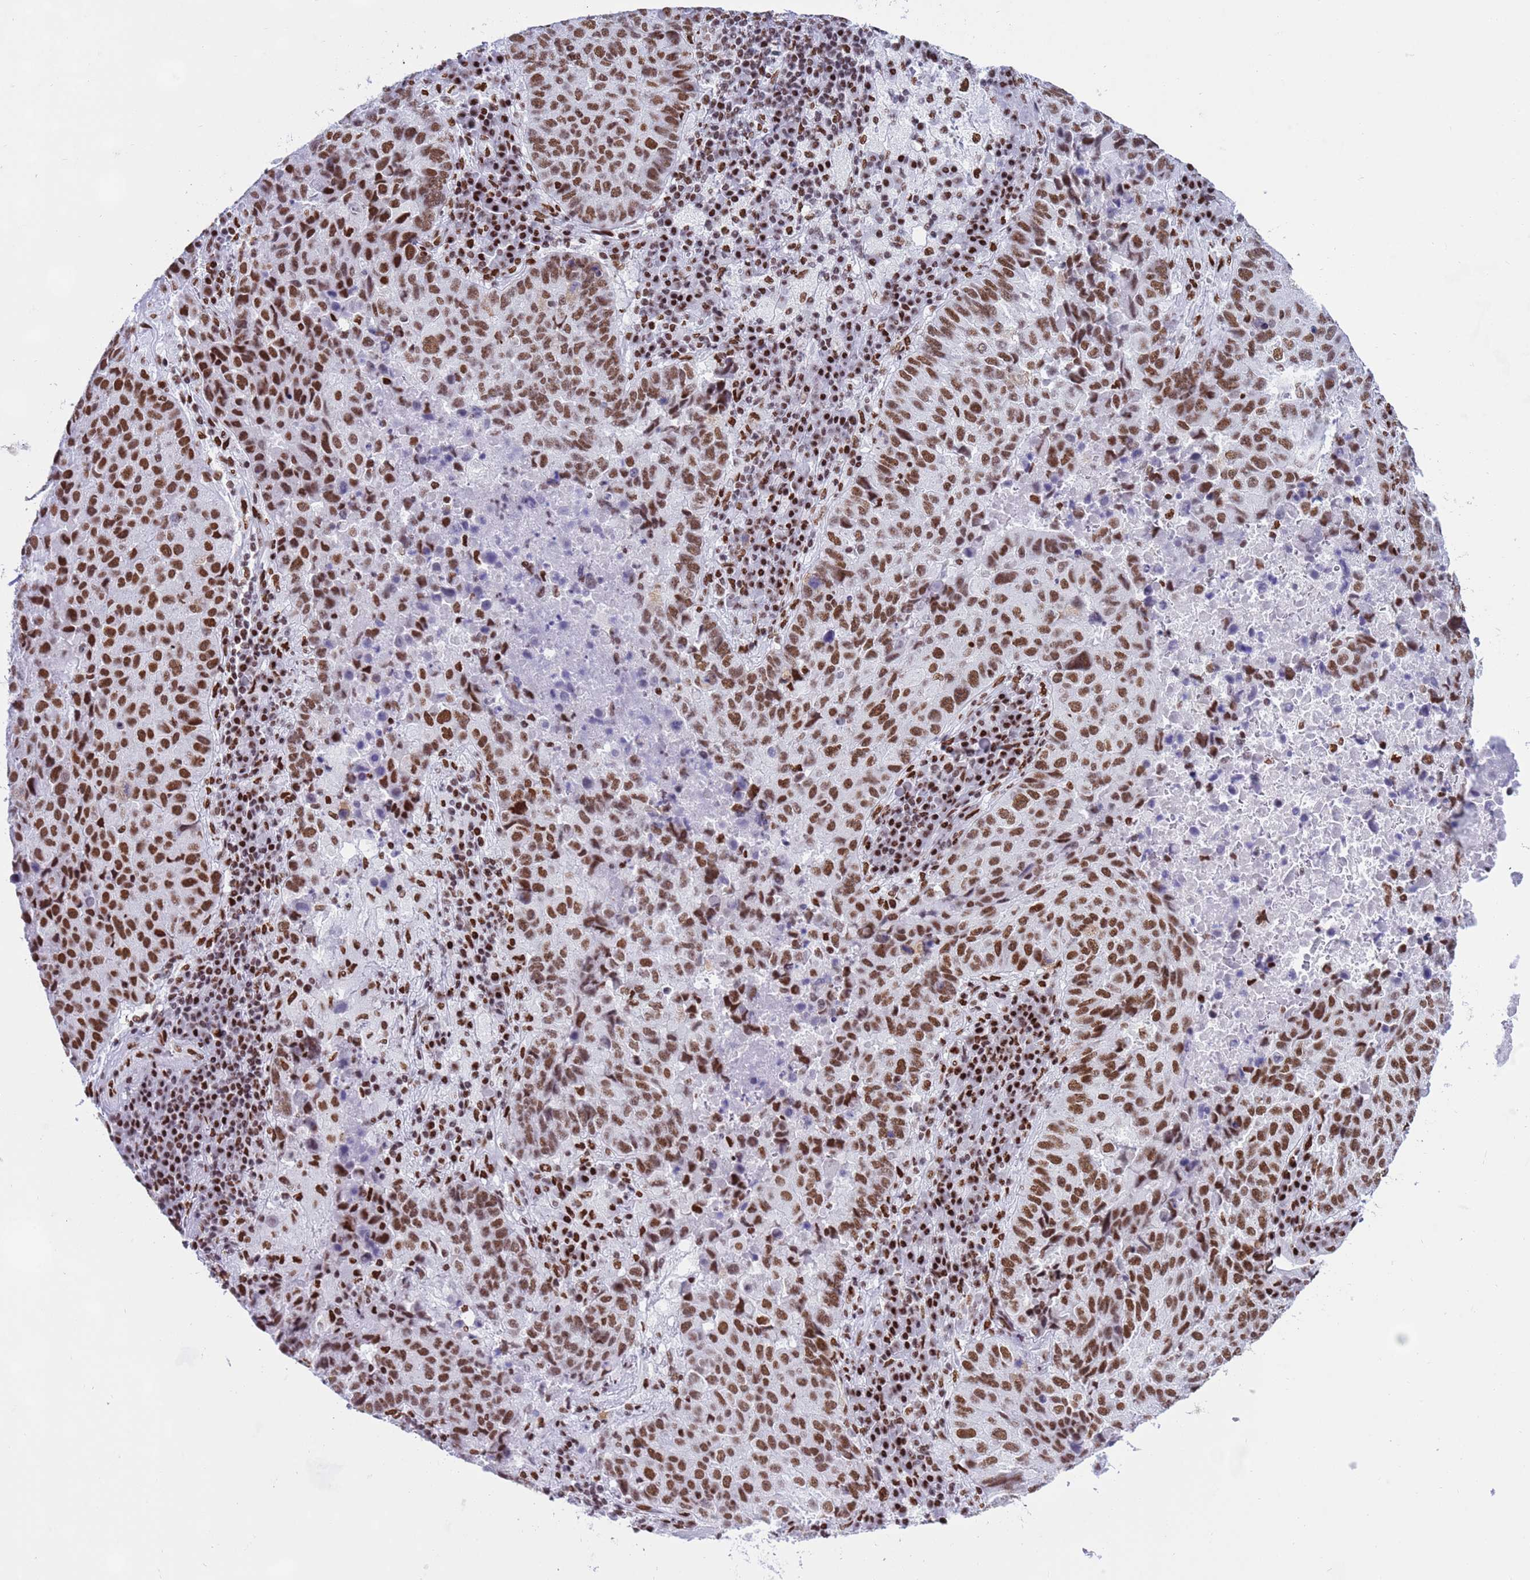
{"staining": {"intensity": "moderate", "quantity": ">75%", "location": "nuclear"}, "tissue": "lung cancer", "cell_type": "Tumor cells", "image_type": "cancer", "snomed": [{"axis": "morphology", "description": "Squamous cell carcinoma, NOS"}, {"axis": "topography", "description": "Lung"}], "caption": "This photomicrograph shows IHC staining of lung cancer (squamous cell carcinoma), with medium moderate nuclear expression in about >75% of tumor cells.", "gene": "RALY", "patient": {"sex": "male", "age": 73}}